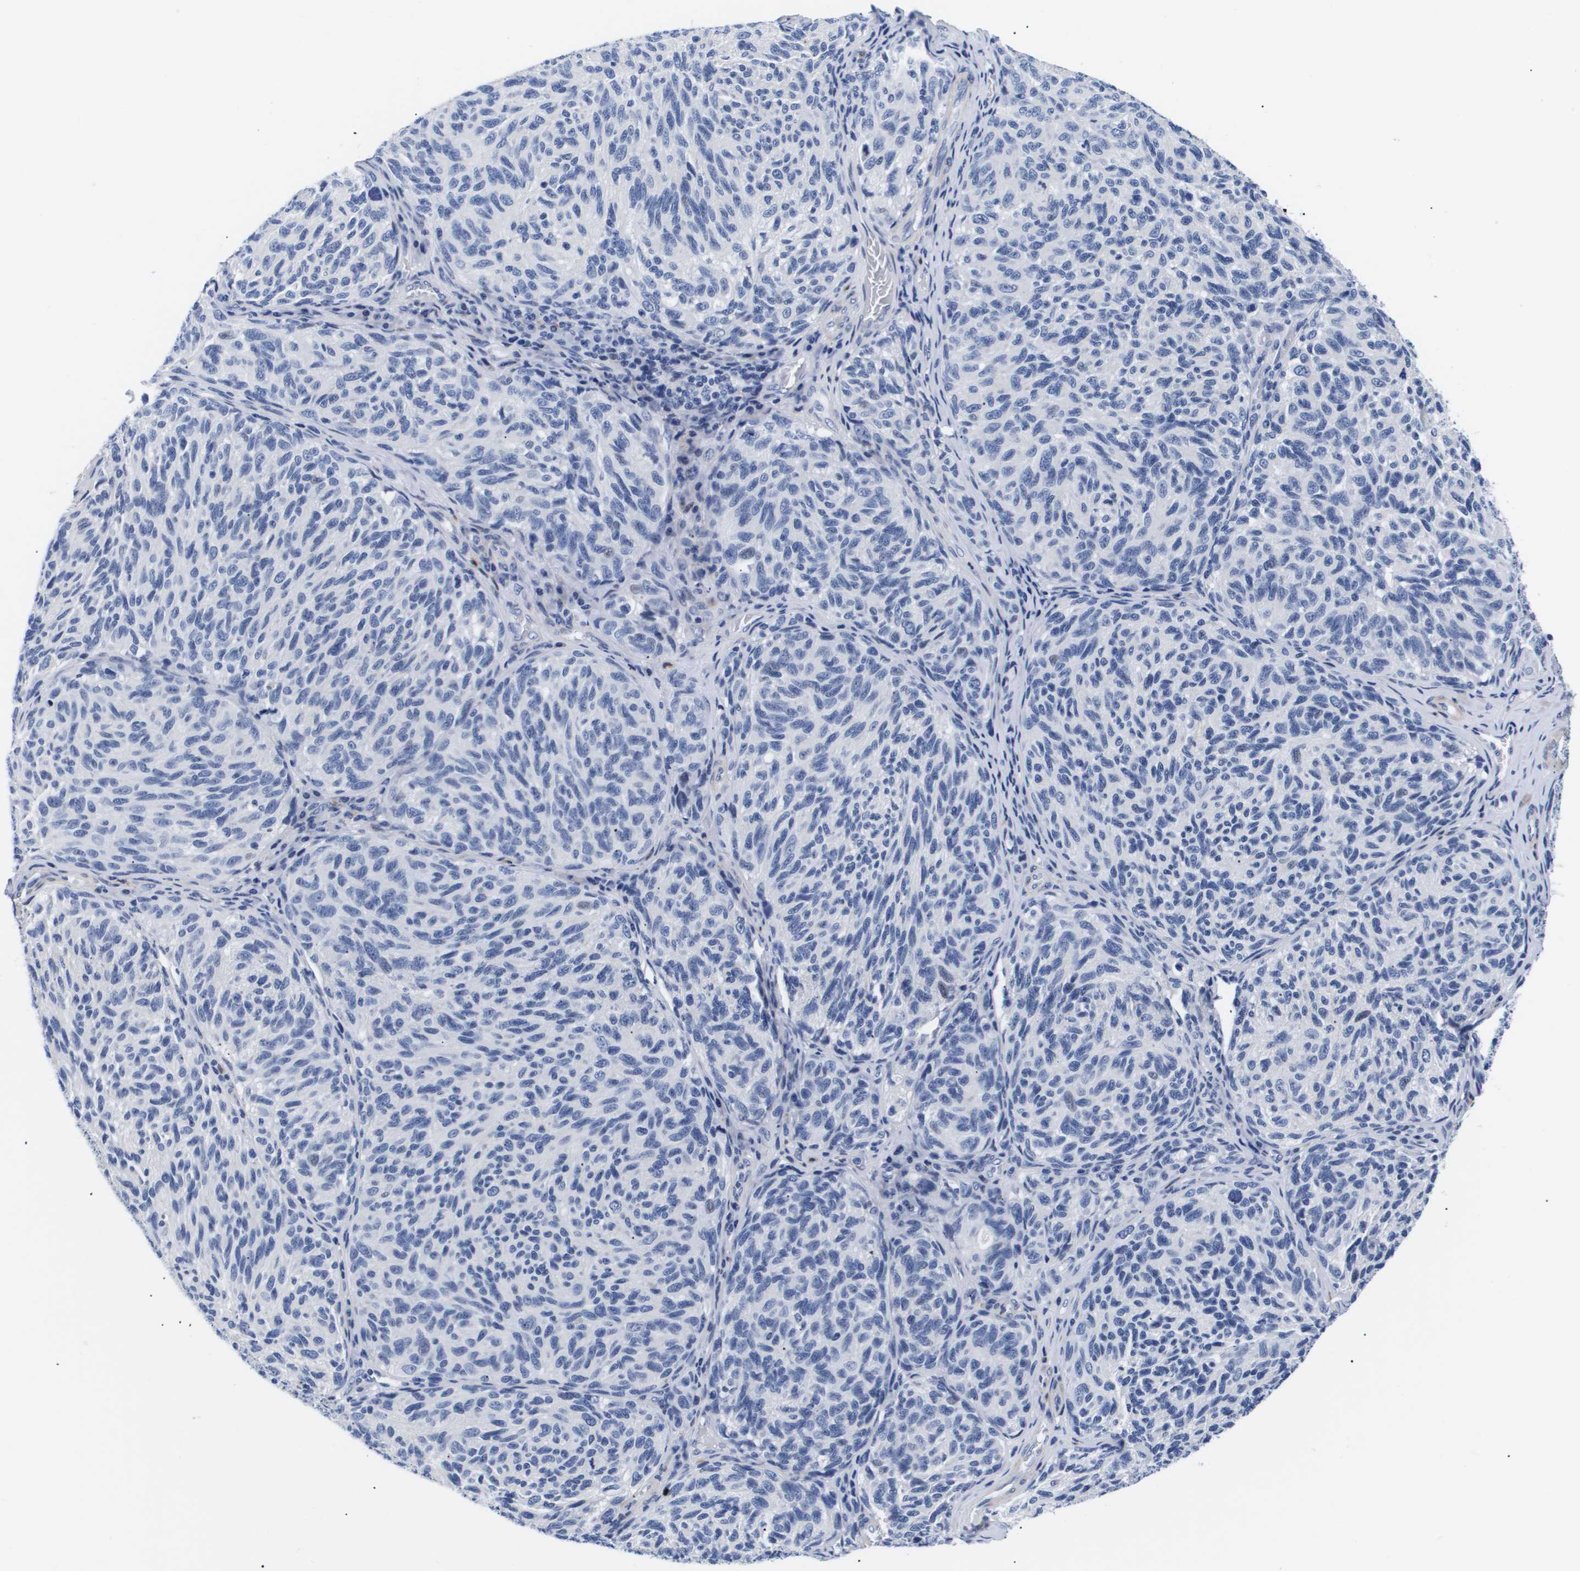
{"staining": {"intensity": "negative", "quantity": "none", "location": "none"}, "tissue": "melanoma", "cell_type": "Tumor cells", "image_type": "cancer", "snomed": [{"axis": "morphology", "description": "Malignant melanoma, NOS"}, {"axis": "topography", "description": "Skin"}], "caption": "This is an immunohistochemistry (IHC) micrograph of melanoma. There is no staining in tumor cells.", "gene": "SHD", "patient": {"sex": "female", "age": 73}}